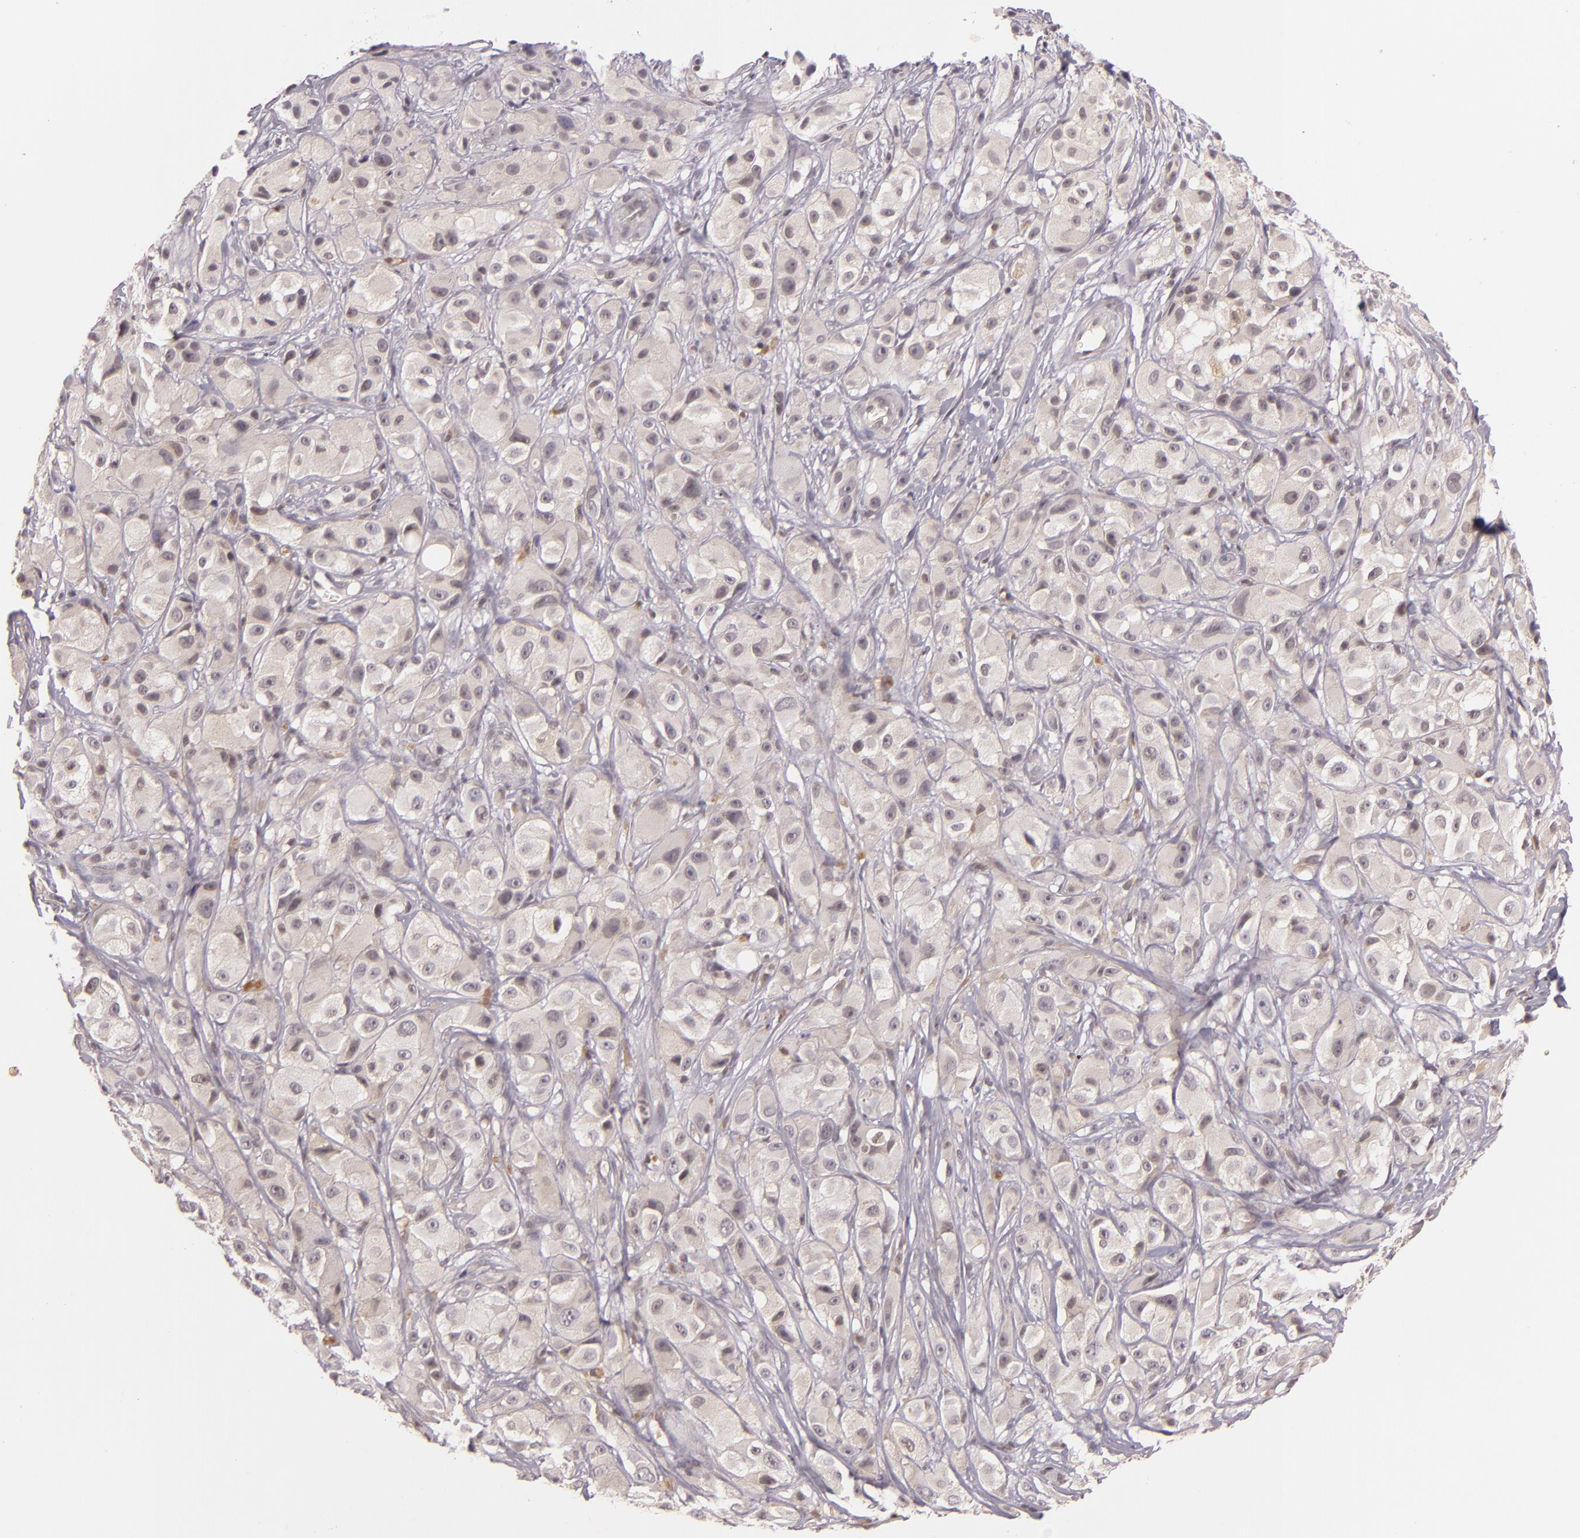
{"staining": {"intensity": "negative", "quantity": "none", "location": "none"}, "tissue": "melanoma", "cell_type": "Tumor cells", "image_type": "cancer", "snomed": [{"axis": "morphology", "description": "Malignant melanoma, NOS"}, {"axis": "topography", "description": "Skin"}], "caption": "This is an immunohistochemistry micrograph of human malignant melanoma. There is no positivity in tumor cells.", "gene": "CASP8", "patient": {"sex": "male", "age": 56}}